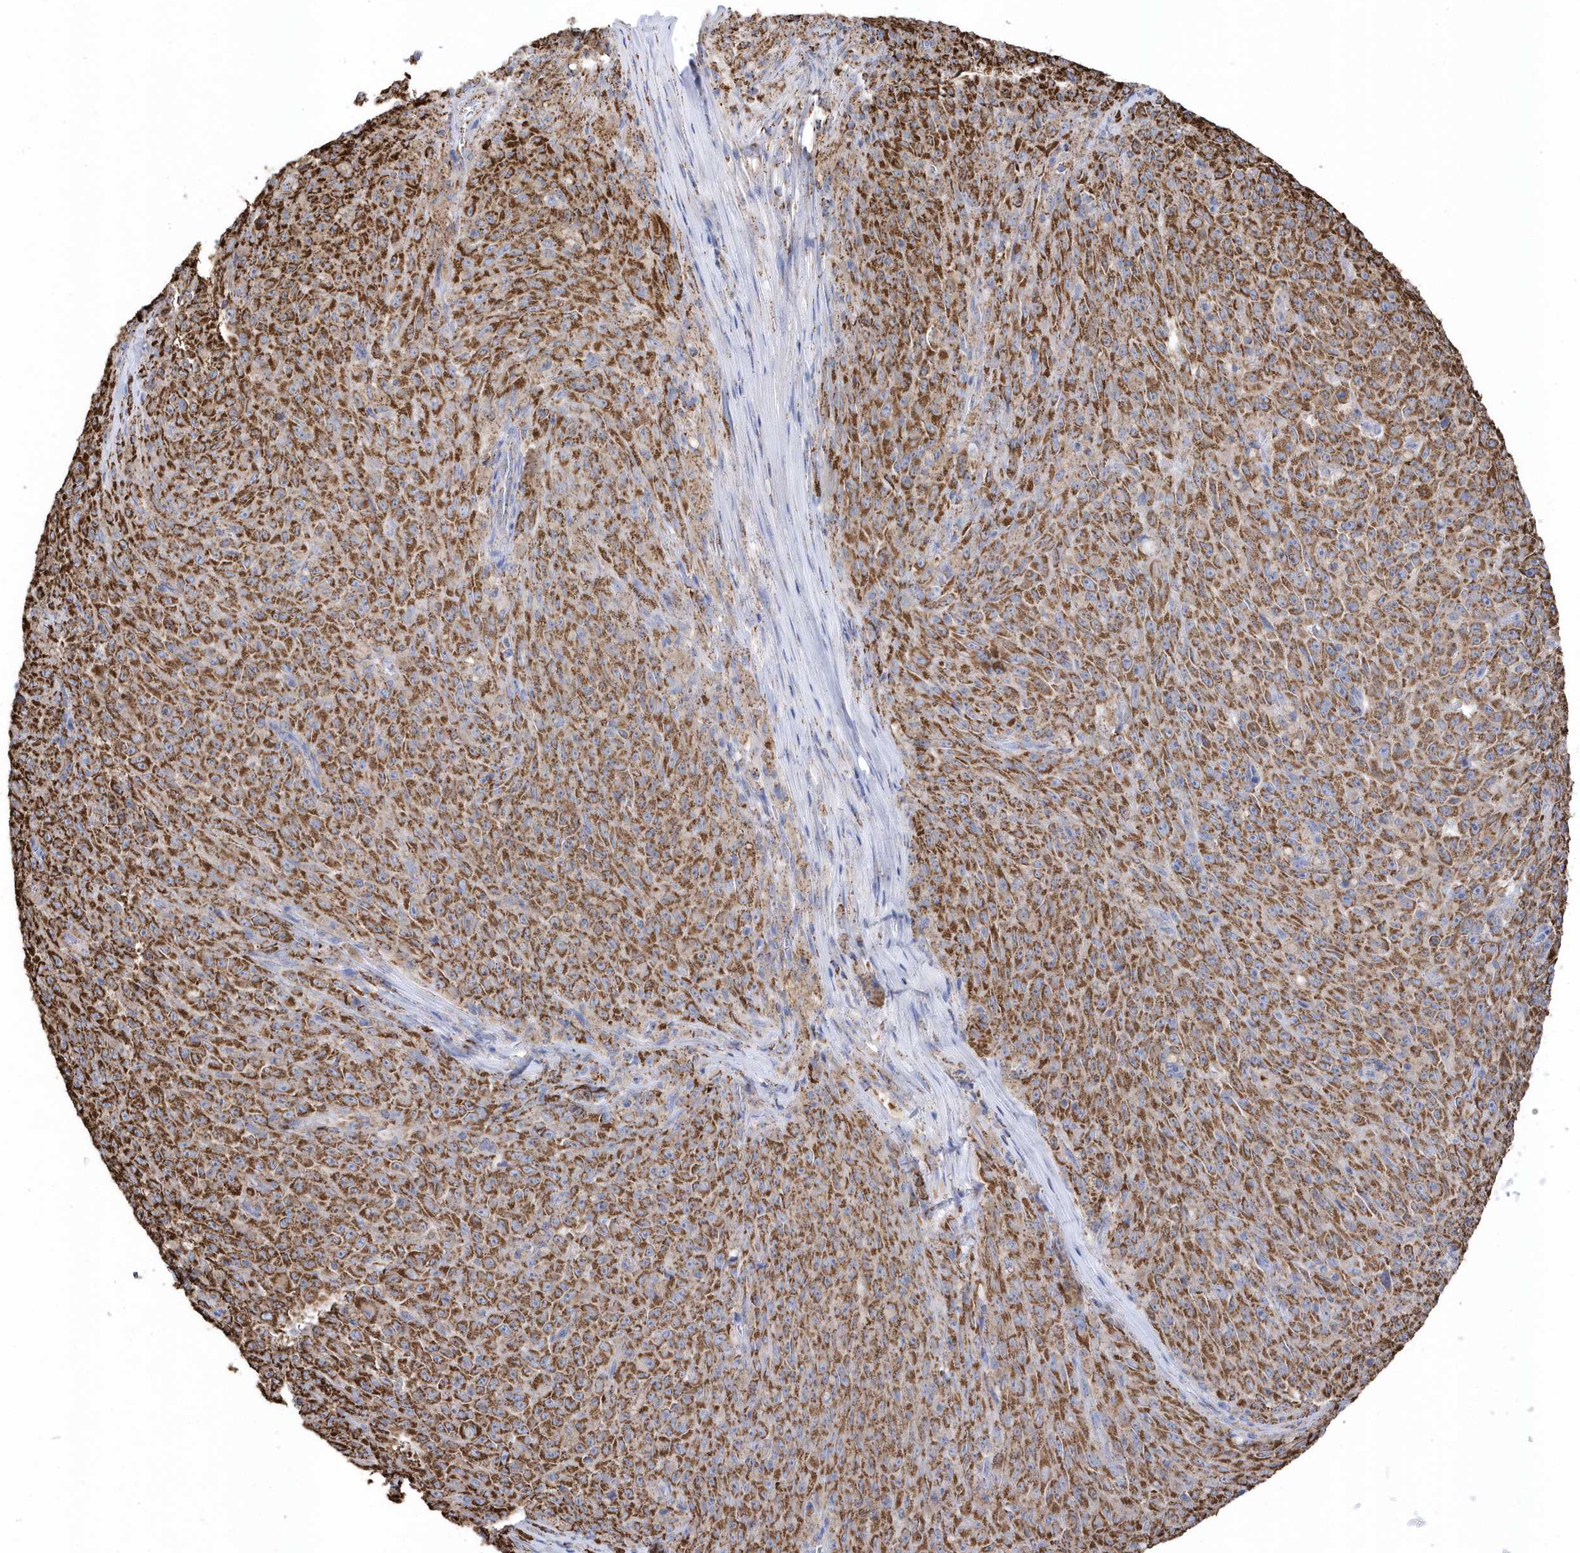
{"staining": {"intensity": "strong", "quantity": ">75%", "location": "cytoplasmic/membranous"}, "tissue": "melanoma", "cell_type": "Tumor cells", "image_type": "cancer", "snomed": [{"axis": "morphology", "description": "Malignant melanoma, NOS"}, {"axis": "topography", "description": "Skin"}], "caption": "Immunohistochemistry (IHC) of malignant melanoma displays high levels of strong cytoplasmic/membranous staining in about >75% of tumor cells. (DAB IHC, brown staining for protein, blue staining for nuclei).", "gene": "GTPBP8", "patient": {"sex": "female", "age": 82}}